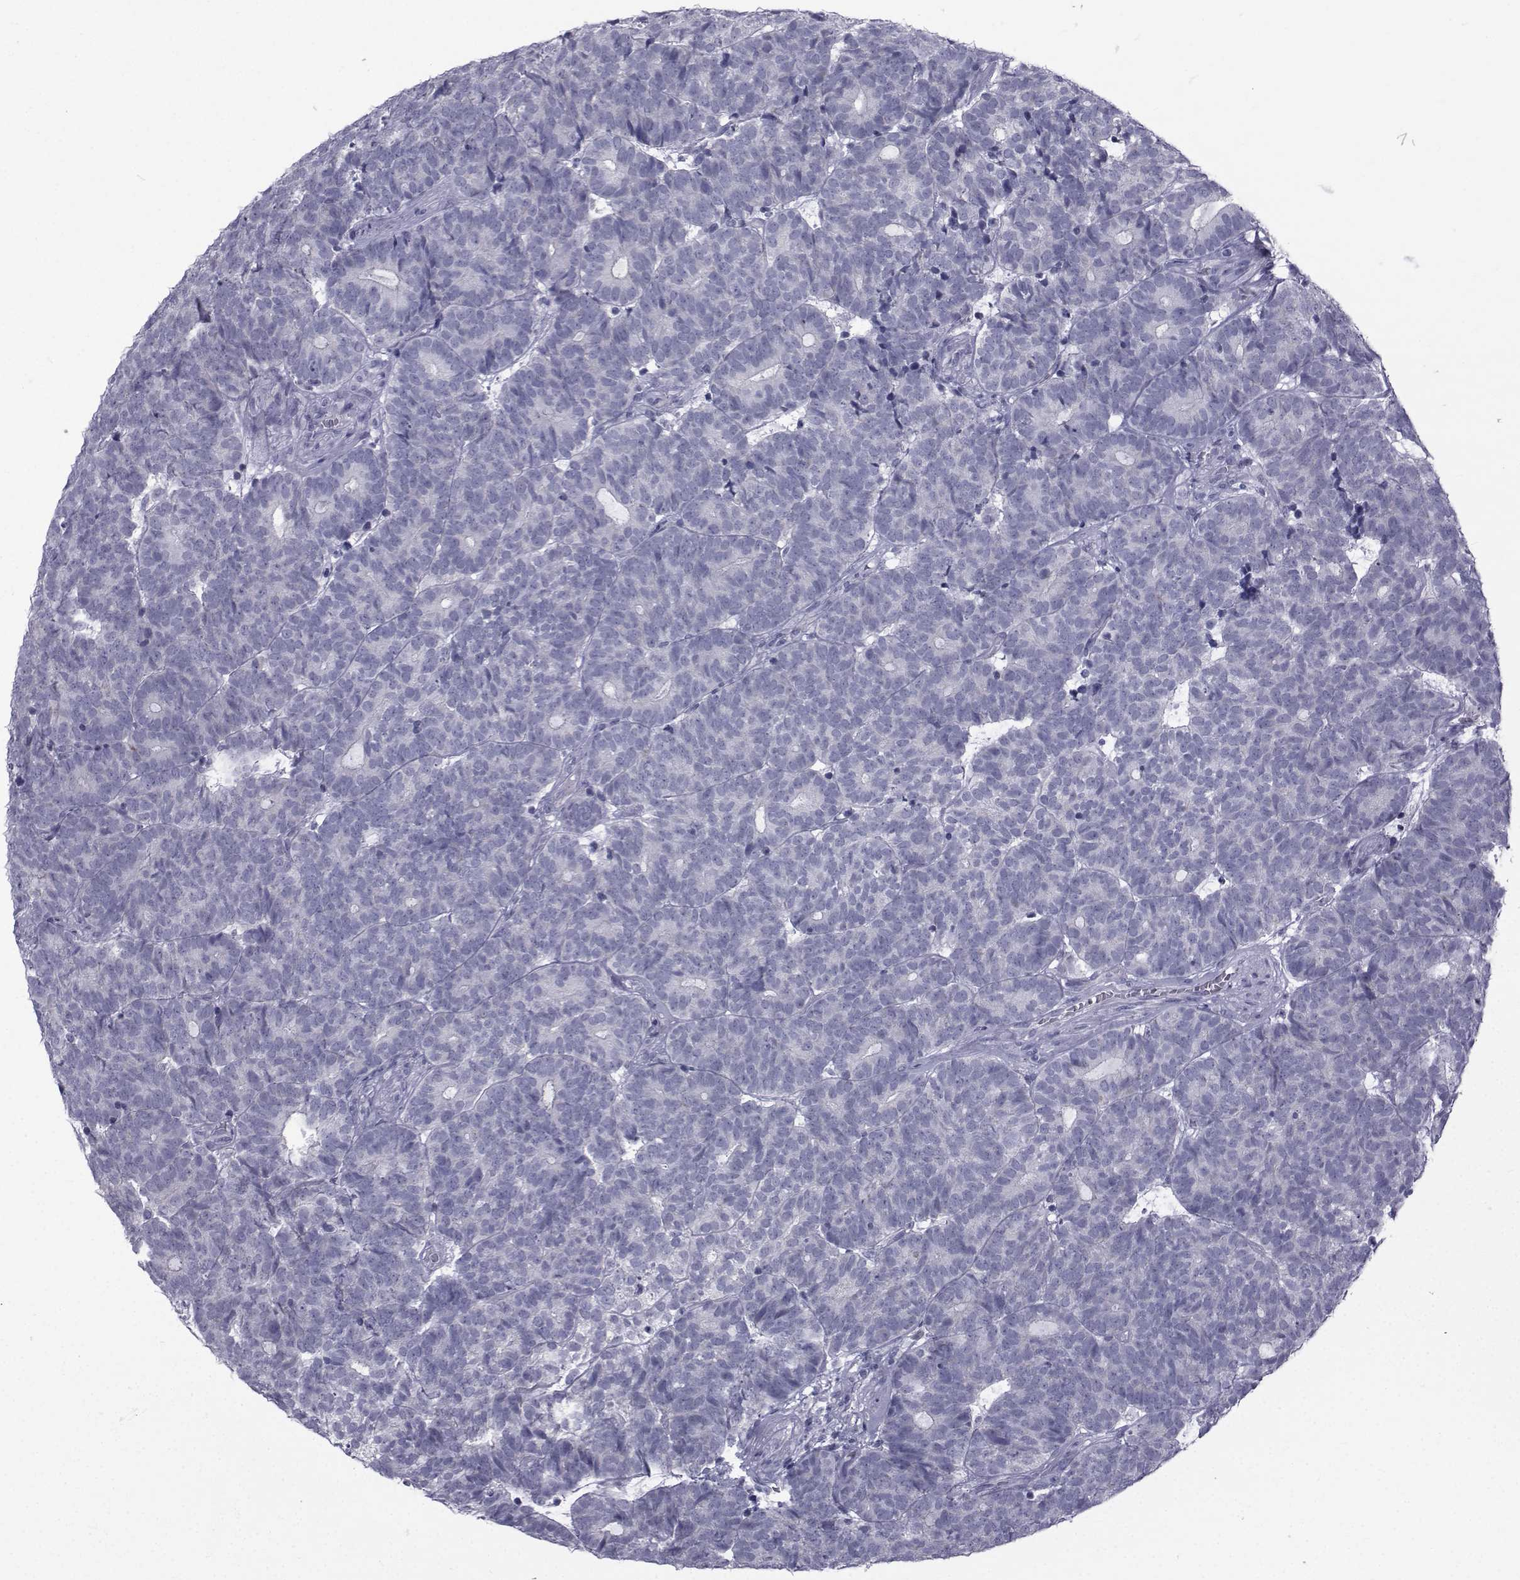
{"staining": {"intensity": "negative", "quantity": "none", "location": "none"}, "tissue": "head and neck cancer", "cell_type": "Tumor cells", "image_type": "cancer", "snomed": [{"axis": "morphology", "description": "Adenocarcinoma, NOS"}, {"axis": "topography", "description": "Head-Neck"}], "caption": "Human head and neck adenocarcinoma stained for a protein using immunohistochemistry (IHC) demonstrates no expression in tumor cells.", "gene": "FDXR", "patient": {"sex": "female", "age": 81}}